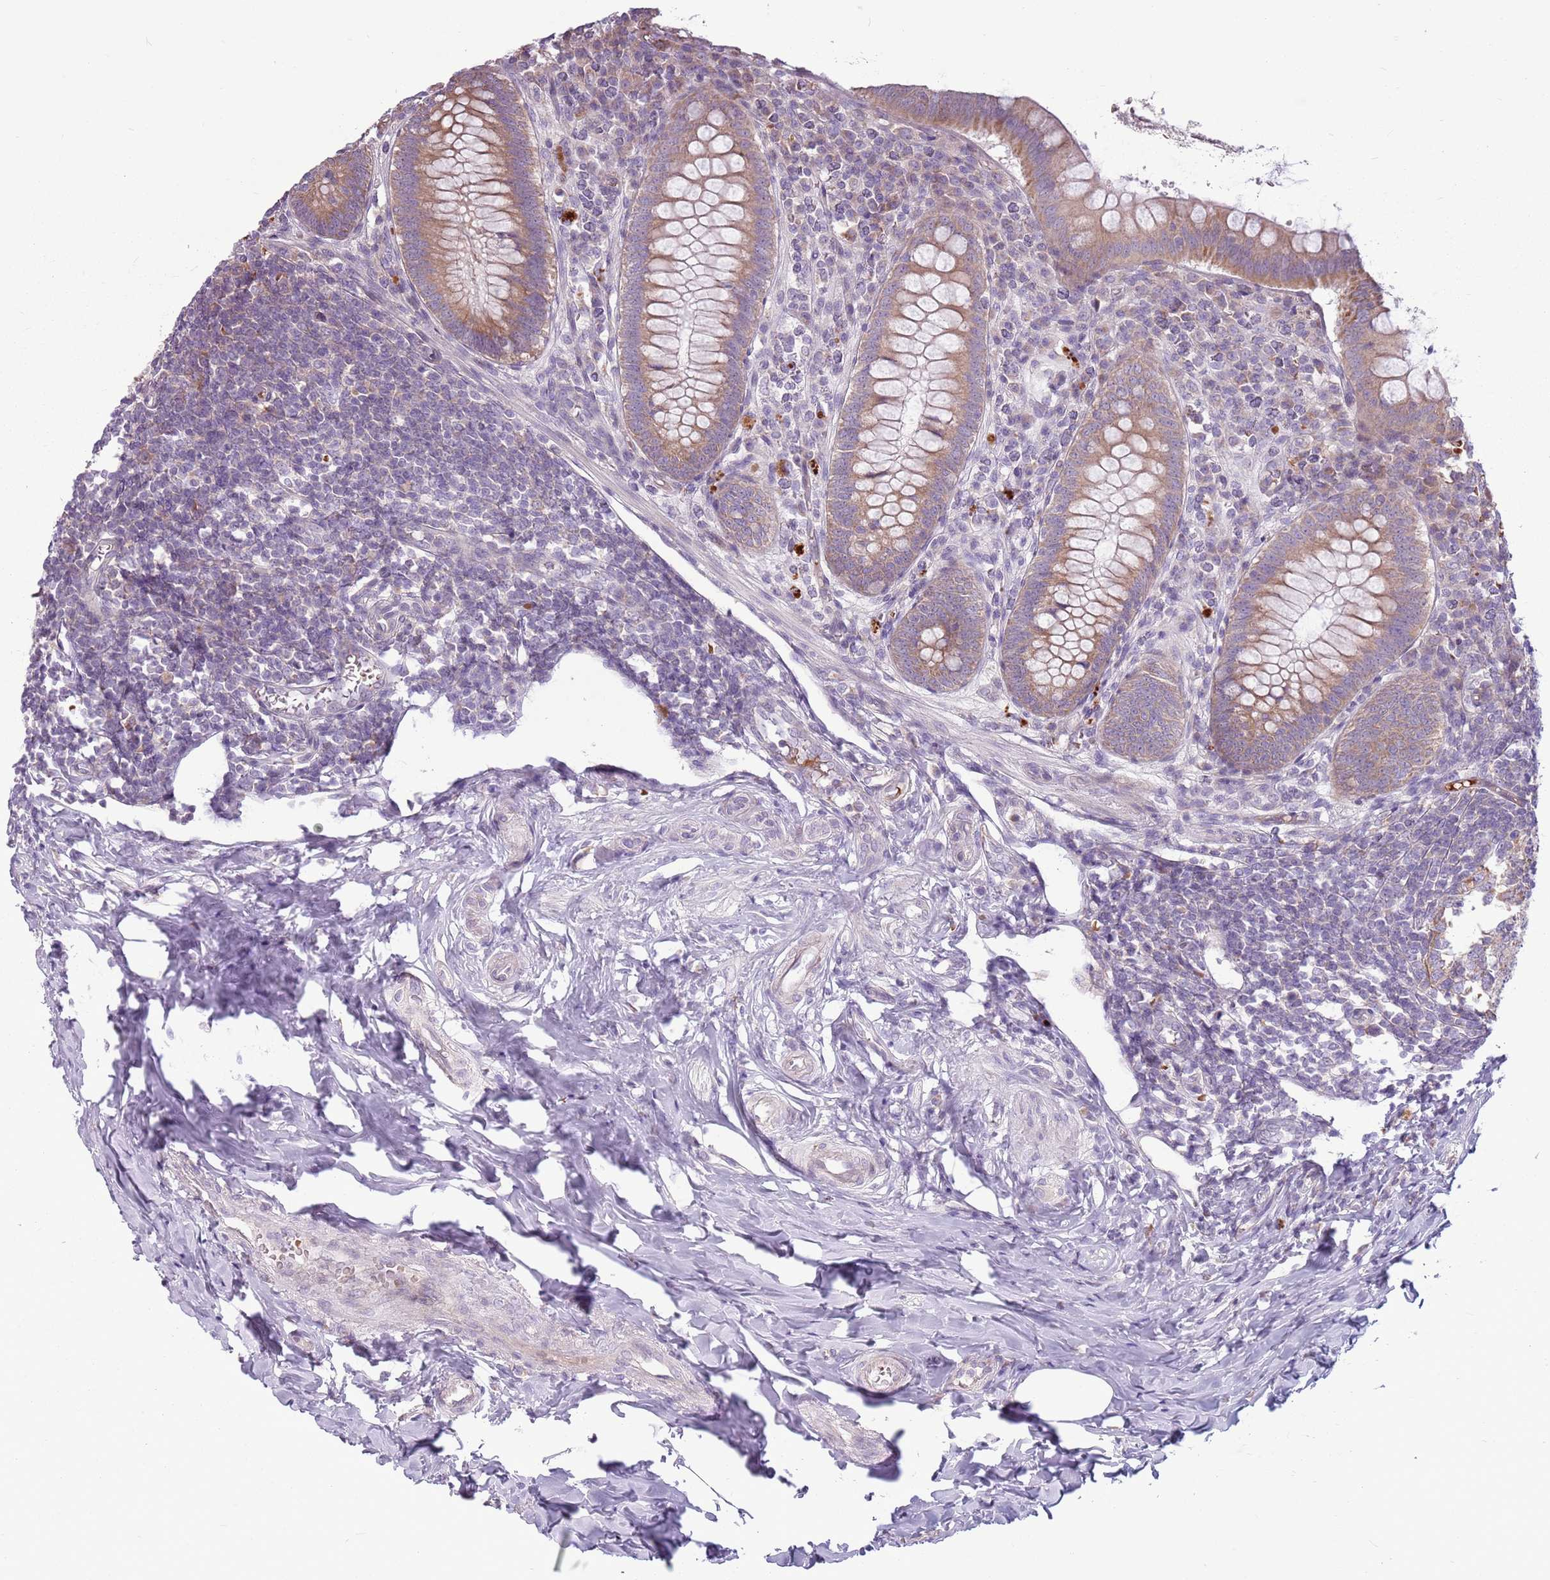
{"staining": {"intensity": "moderate", "quantity": ">75%", "location": "cytoplasmic/membranous"}, "tissue": "appendix", "cell_type": "Glandular cells", "image_type": "normal", "snomed": [{"axis": "morphology", "description": "Normal tissue, NOS"}, {"axis": "topography", "description": "Appendix"}], "caption": "High-power microscopy captured an immunohistochemistry (IHC) histopathology image of normal appendix, revealing moderate cytoplasmic/membranous positivity in approximately >75% of glandular cells.", "gene": "HSPA14", "patient": {"sex": "female", "age": 33}}